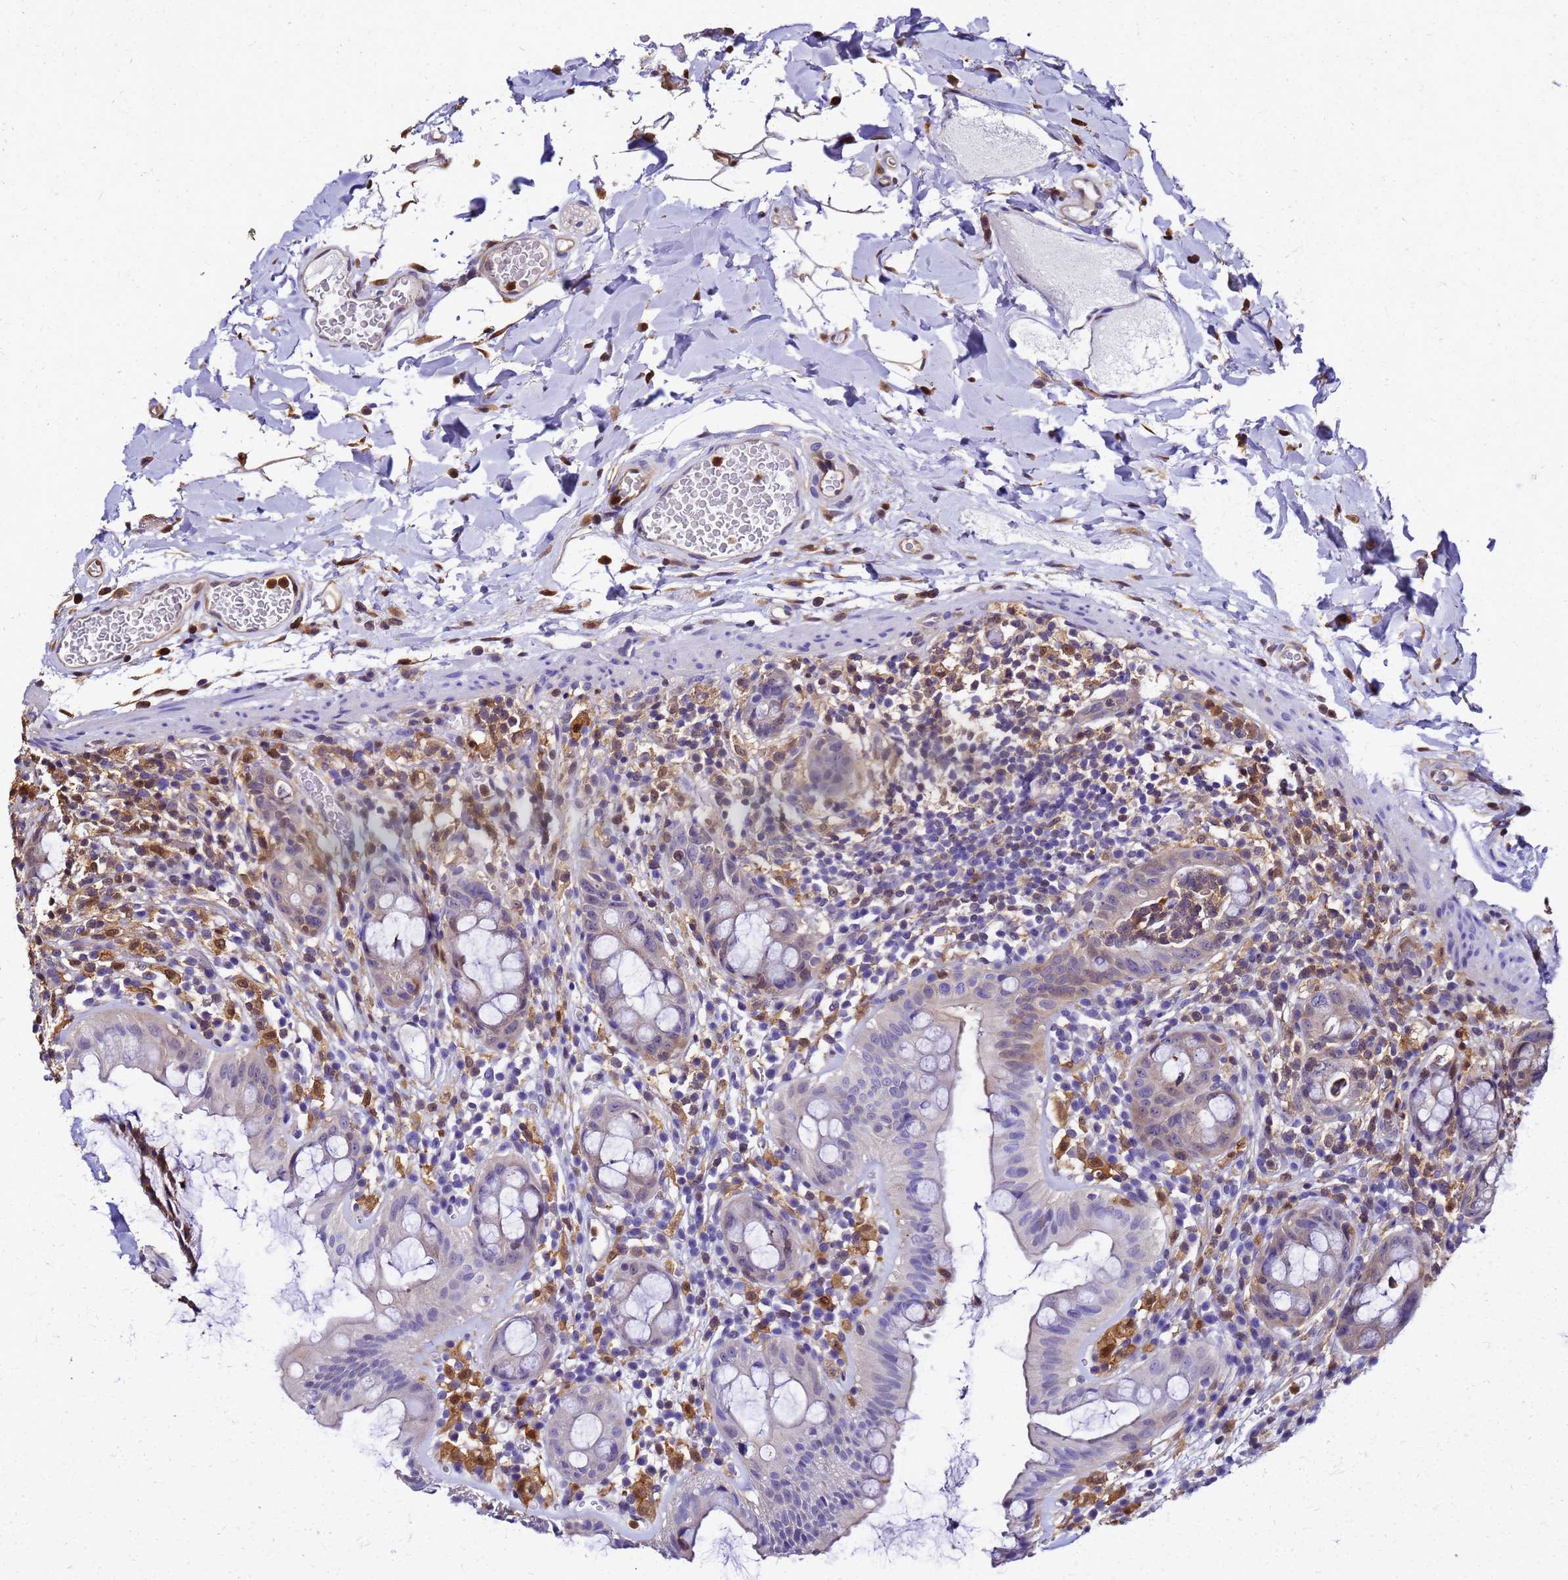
{"staining": {"intensity": "weak", "quantity": "<25%", "location": "cytoplasmic/membranous"}, "tissue": "rectum", "cell_type": "Glandular cells", "image_type": "normal", "snomed": [{"axis": "morphology", "description": "Normal tissue, NOS"}, {"axis": "topography", "description": "Rectum"}], "caption": "Immunohistochemical staining of unremarkable human rectum exhibits no significant staining in glandular cells. (Immunohistochemistry, brightfield microscopy, high magnification).", "gene": "S100A11", "patient": {"sex": "female", "age": 57}}